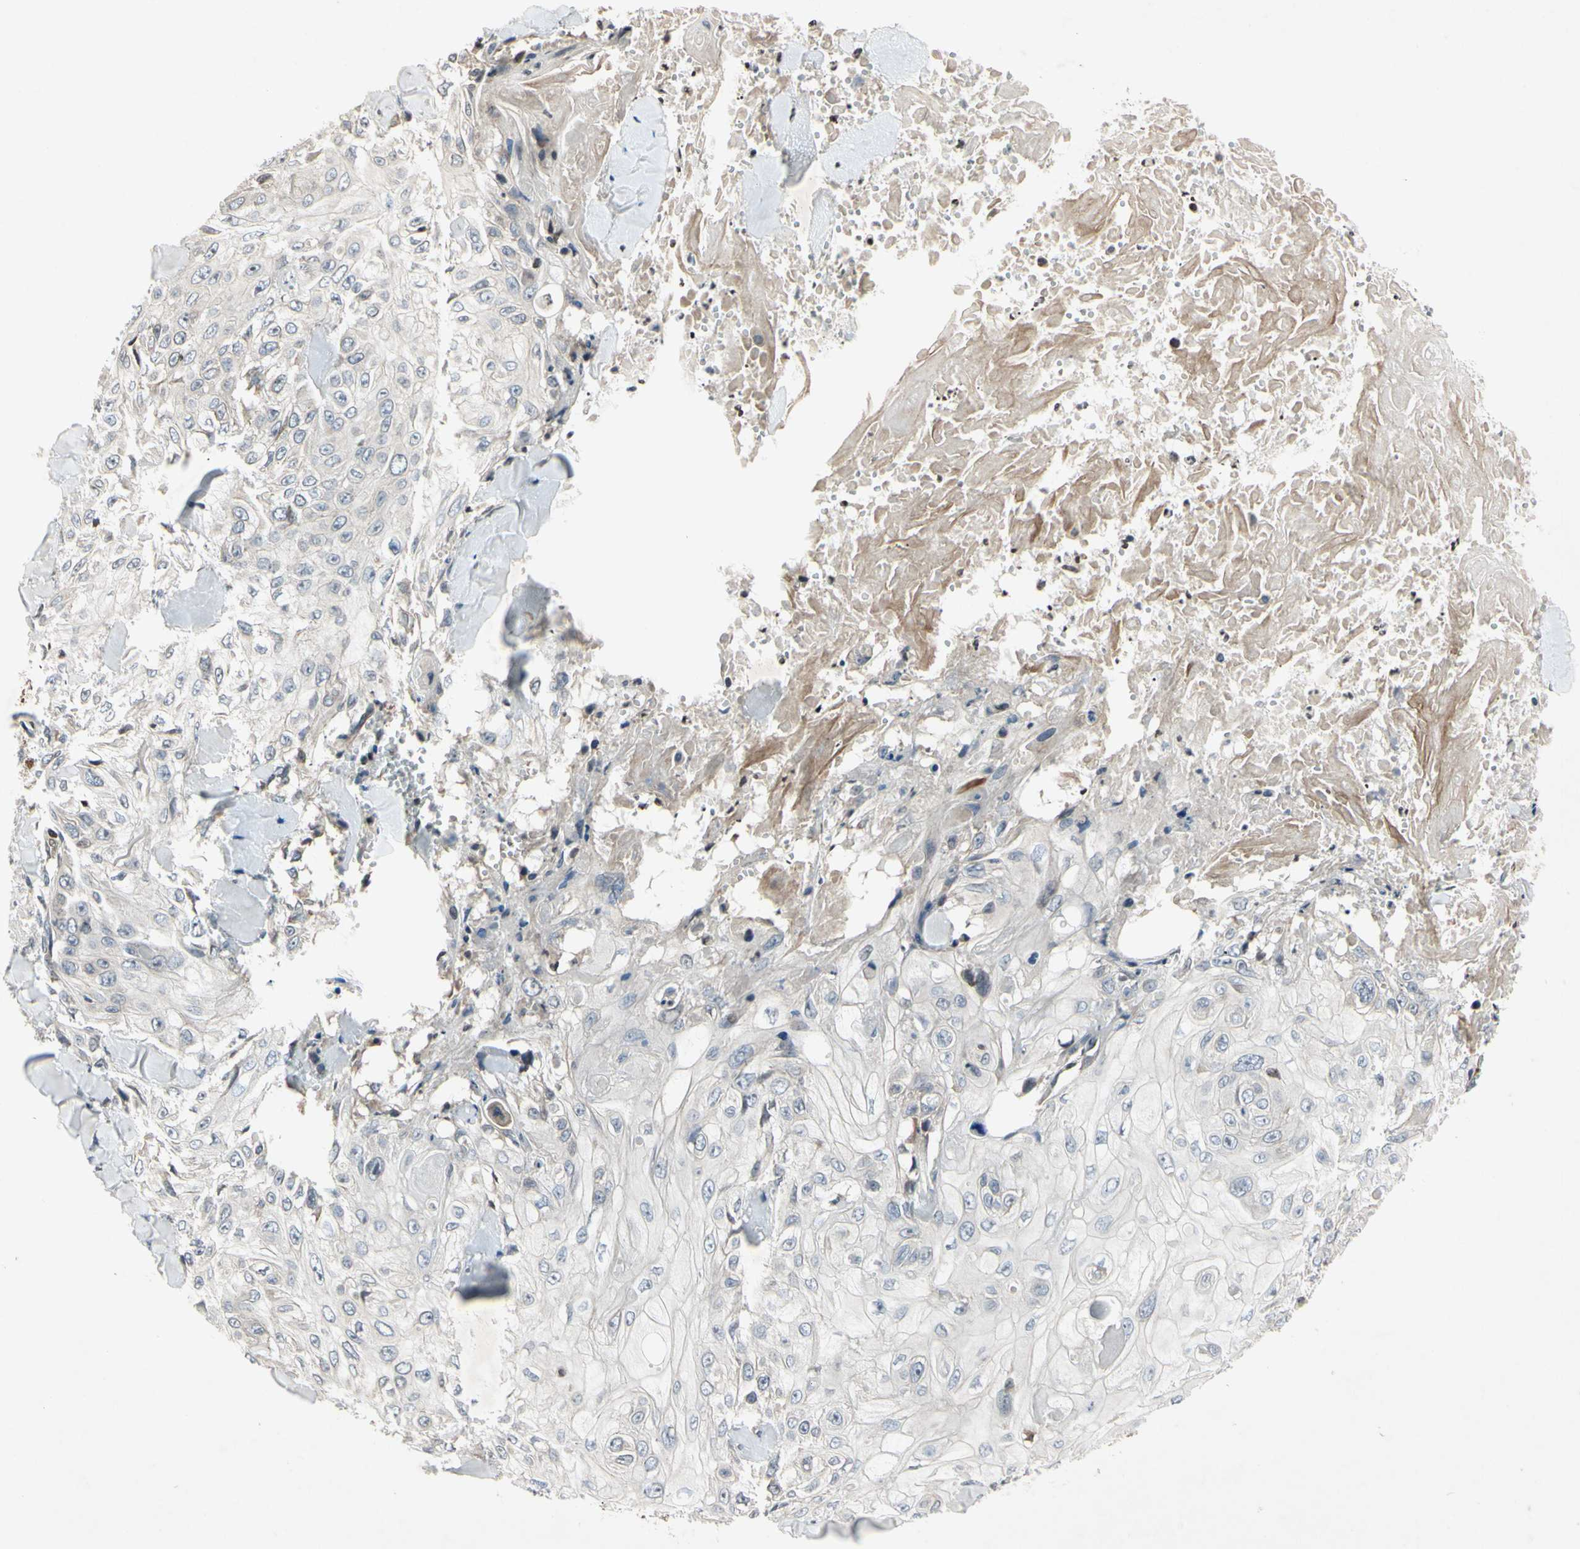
{"staining": {"intensity": "negative", "quantity": "none", "location": "none"}, "tissue": "skin cancer", "cell_type": "Tumor cells", "image_type": "cancer", "snomed": [{"axis": "morphology", "description": "Squamous cell carcinoma, NOS"}, {"axis": "topography", "description": "Skin"}], "caption": "An immunohistochemistry histopathology image of skin cancer is shown. There is no staining in tumor cells of skin cancer.", "gene": "ARG1", "patient": {"sex": "male", "age": 86}}